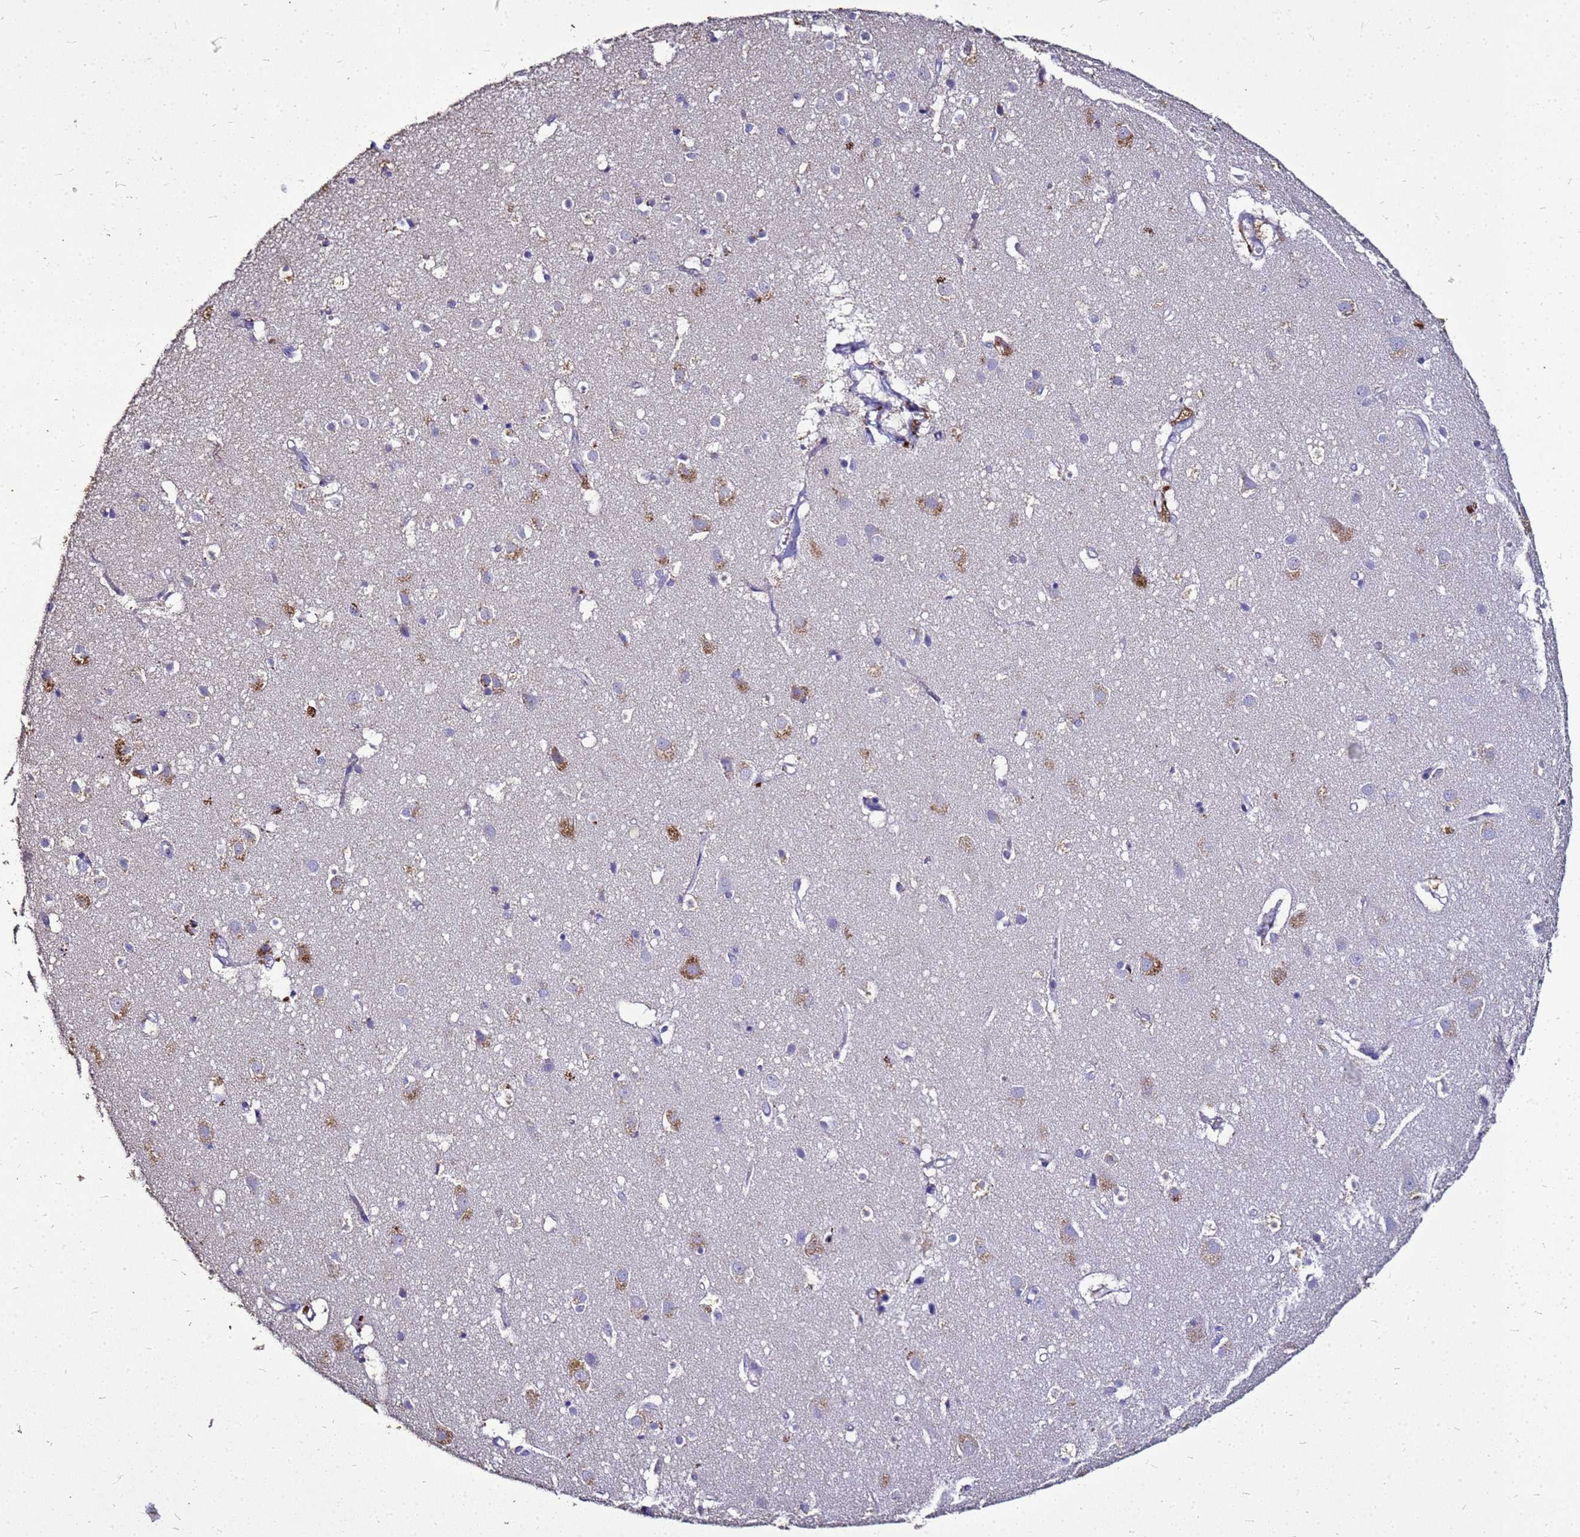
{"staining": {"intensity": "moderate", "quantity": "<25%", "location": "cytoplasmic/membranous"}, "tissue": "cerebral cortex", "cell_type": "Endothelial cells", "image_type": "normal", "snomed": [{"axis": "morphology", "description": "Normal tissue, NOS"}, {"axis": "topography", "description": "Cerebral cortex"}], "caption": "The micrograph displays staining of normal cerebral cortex, revealing moderate cytoplasmic/membranous protein staining (brown color) within endothelial cells. (Brightfield microscopy of DAB IHC at high magnification).", "gene": "S100A2", "patient": {"sex": "male", "age": 54}}